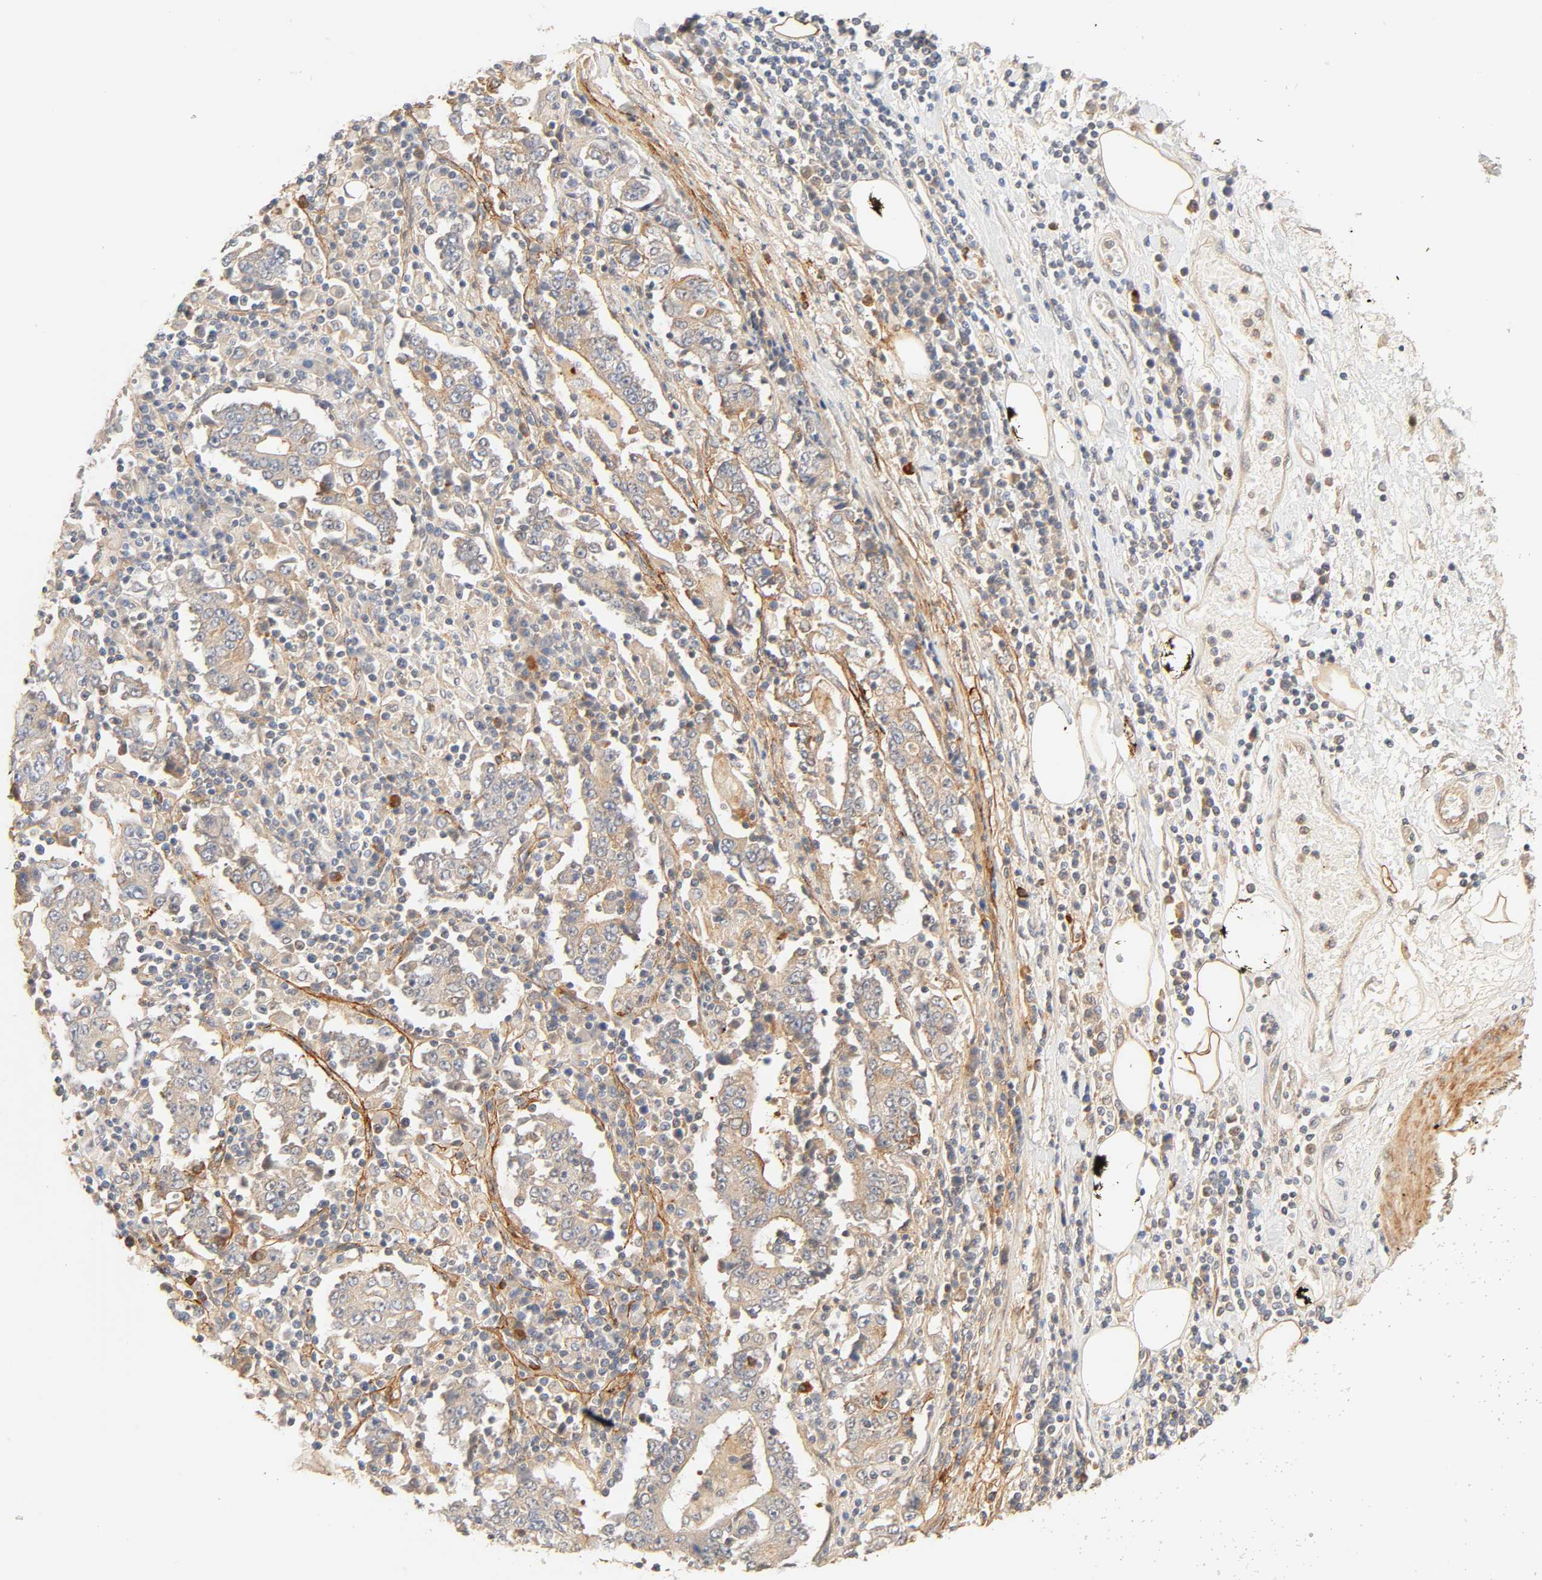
{"staining": {"intensity": "weak", "quantity": ">75%", "location": "cytoplasmic/membranous"}, "tissue": "stomach cancer", "cell_type": "Tumor cells", "image_type": "cancer", "snomed": [{"axis": "morphology", "description": "Normal tissue, NOS"}, {"axis": "morphology", "description": "Adenocarcinoma, NOS"}, {"axis": "topography", "description": "Stomach, upper"}, {"axis": "topography", "description": "Stomach"}], "caption": "Adenocarcinoma (stomach) was stained to show a protein in brown. There is low levels of weak cytoplasmic/membranous positivity in about >75% of tumor cells. The protein of interest is shown in brown color, while the nuclei are stained blue.", "gene": "CACNA1G", "patient": {"sex": "male", "age": 59}}